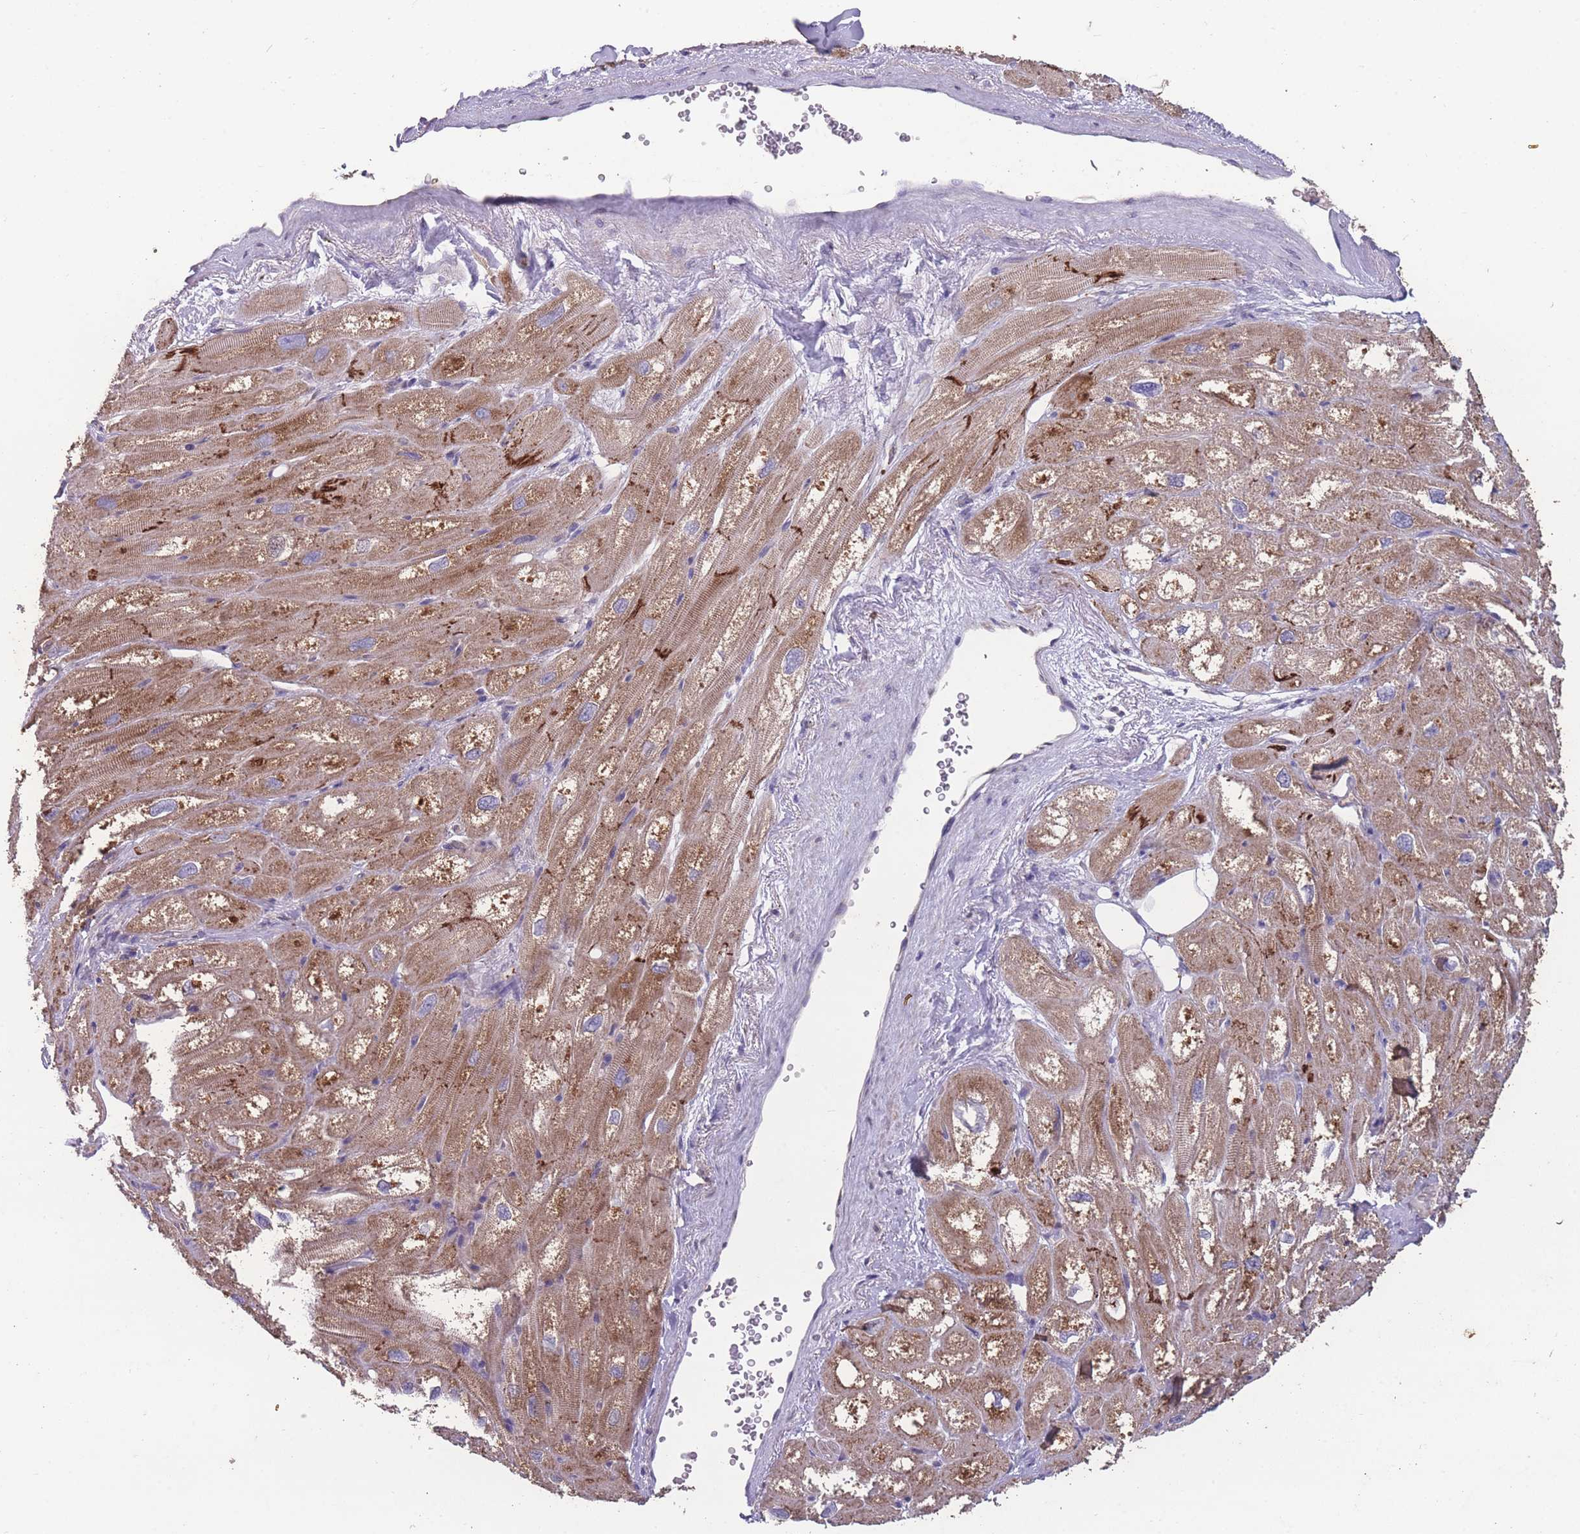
{"staining": {"intensity": "moderate", "quantity": ">75%", "location": "cytoplasmic/membranous"}, "tissue": "heart muscle", "cell_type": "Cardiomyocytes", "image_type": "normal", "snomed": [{"axis": "morphology", "description": "Normal tissue, NOS"}, {"axis": "topography", "description": "Heart"}], "caption": "Immunohistochemistry (IHC) photomicrograph of benign heart muscle stained for a protein (brown), which reveals medium levels of moderate cytoplasmic/membranous staining in about >75% of cardiomyocytes.", "gene": "STIM2", "patient": {"sex": "male", "age": 50}}